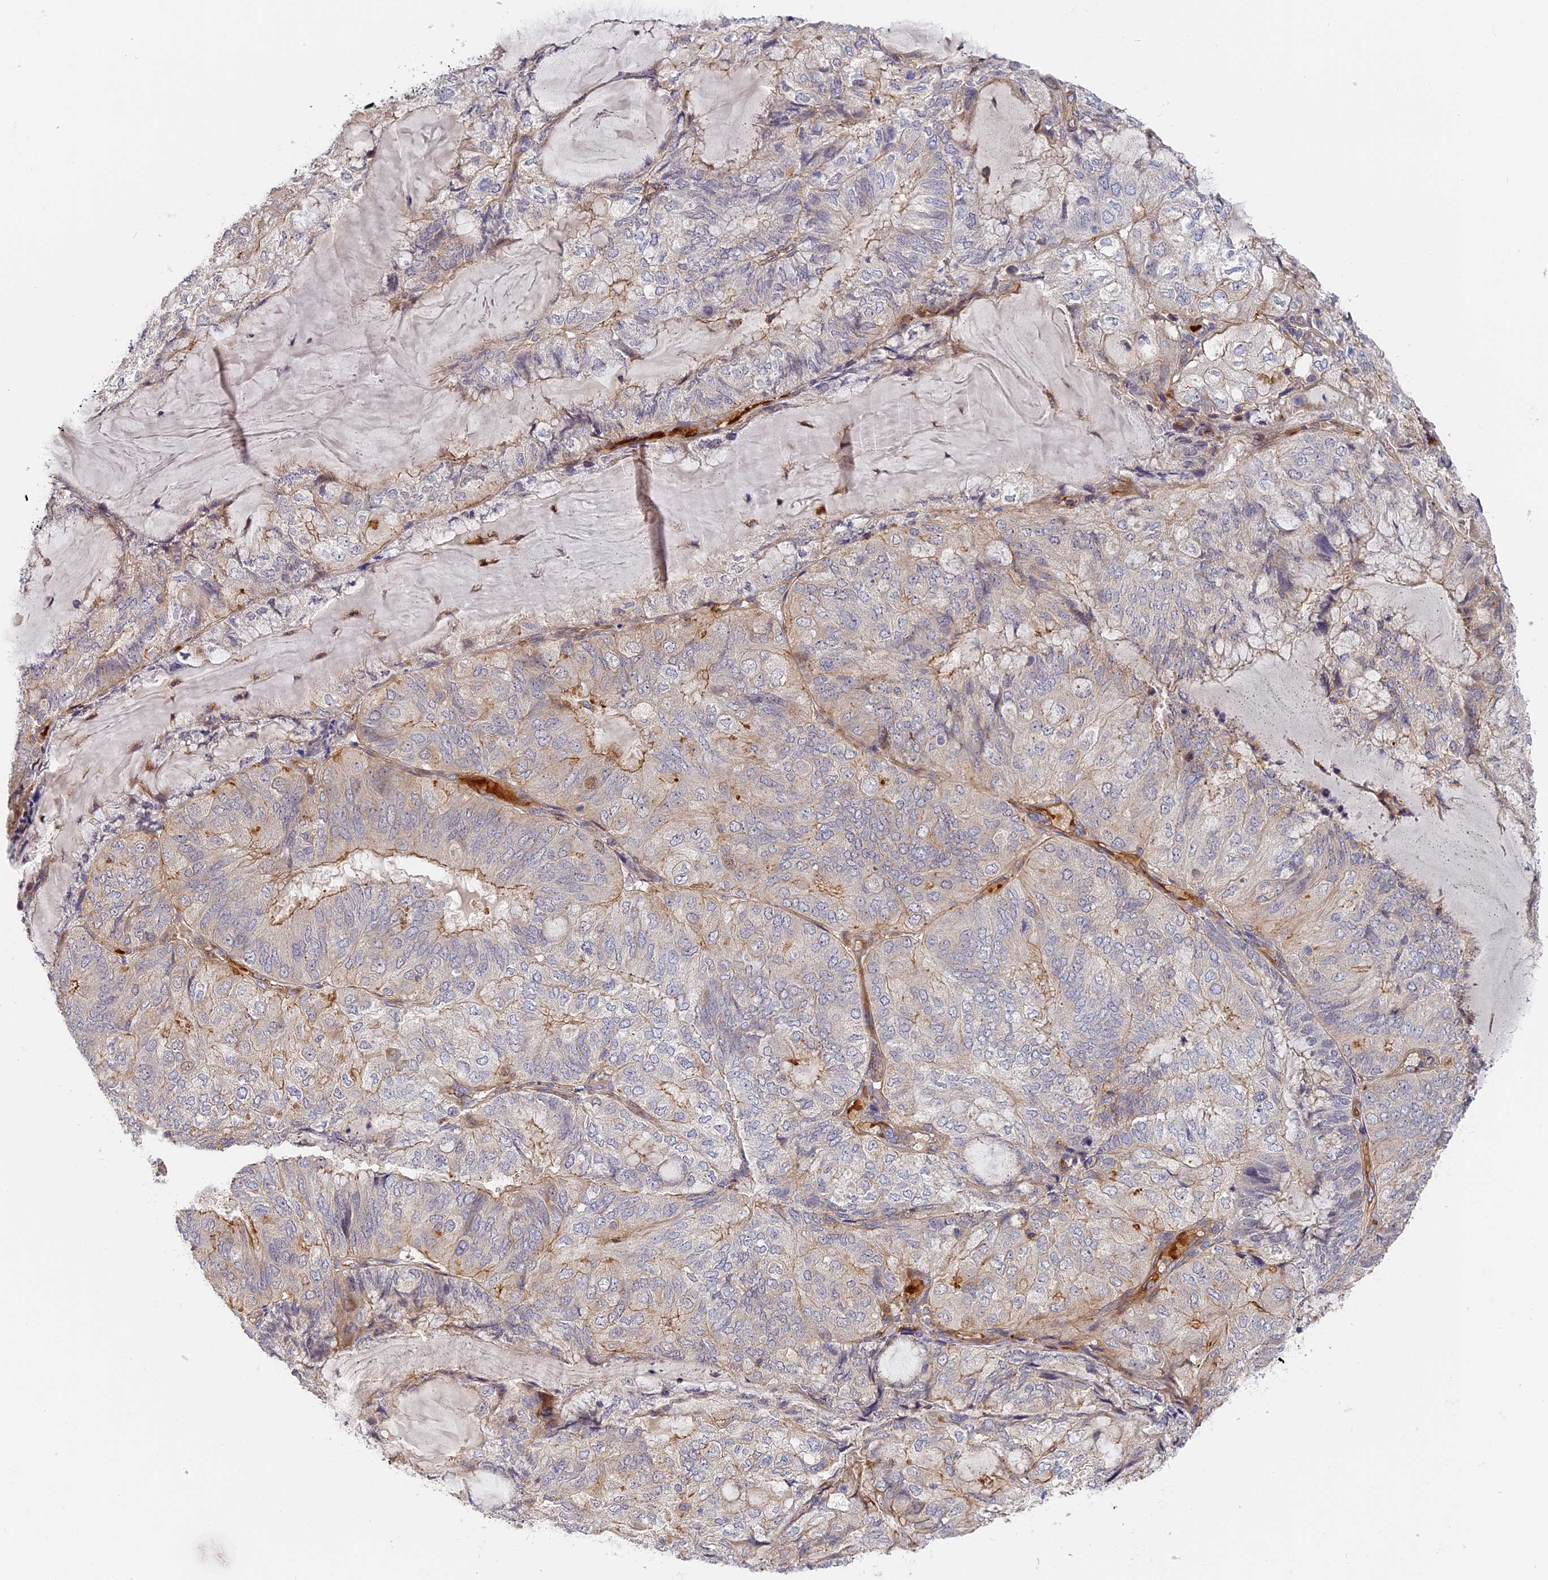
{"staining": {"intensity": "moderate", "quantity": "<25%", "location": "cytoplasmic/membranous"}, "tissue": "endometrial cancer", "cell_type": "Tumor cells", "image_type": "cancer", "snomed": [{"axis": "morphology", "description": "Adenocarcinoma, NOS"}, {"axis": "topography", "description": "Endometrium"}], "caption": "Moderate cytoplasmic/membranous staining for a protein is present in about <25% of tumor cells of endometrial adenocarcinoma using immunohistochemistry (IHC).", "gene": "MISP3", "patient": {"sex": "female", "age": 81}}